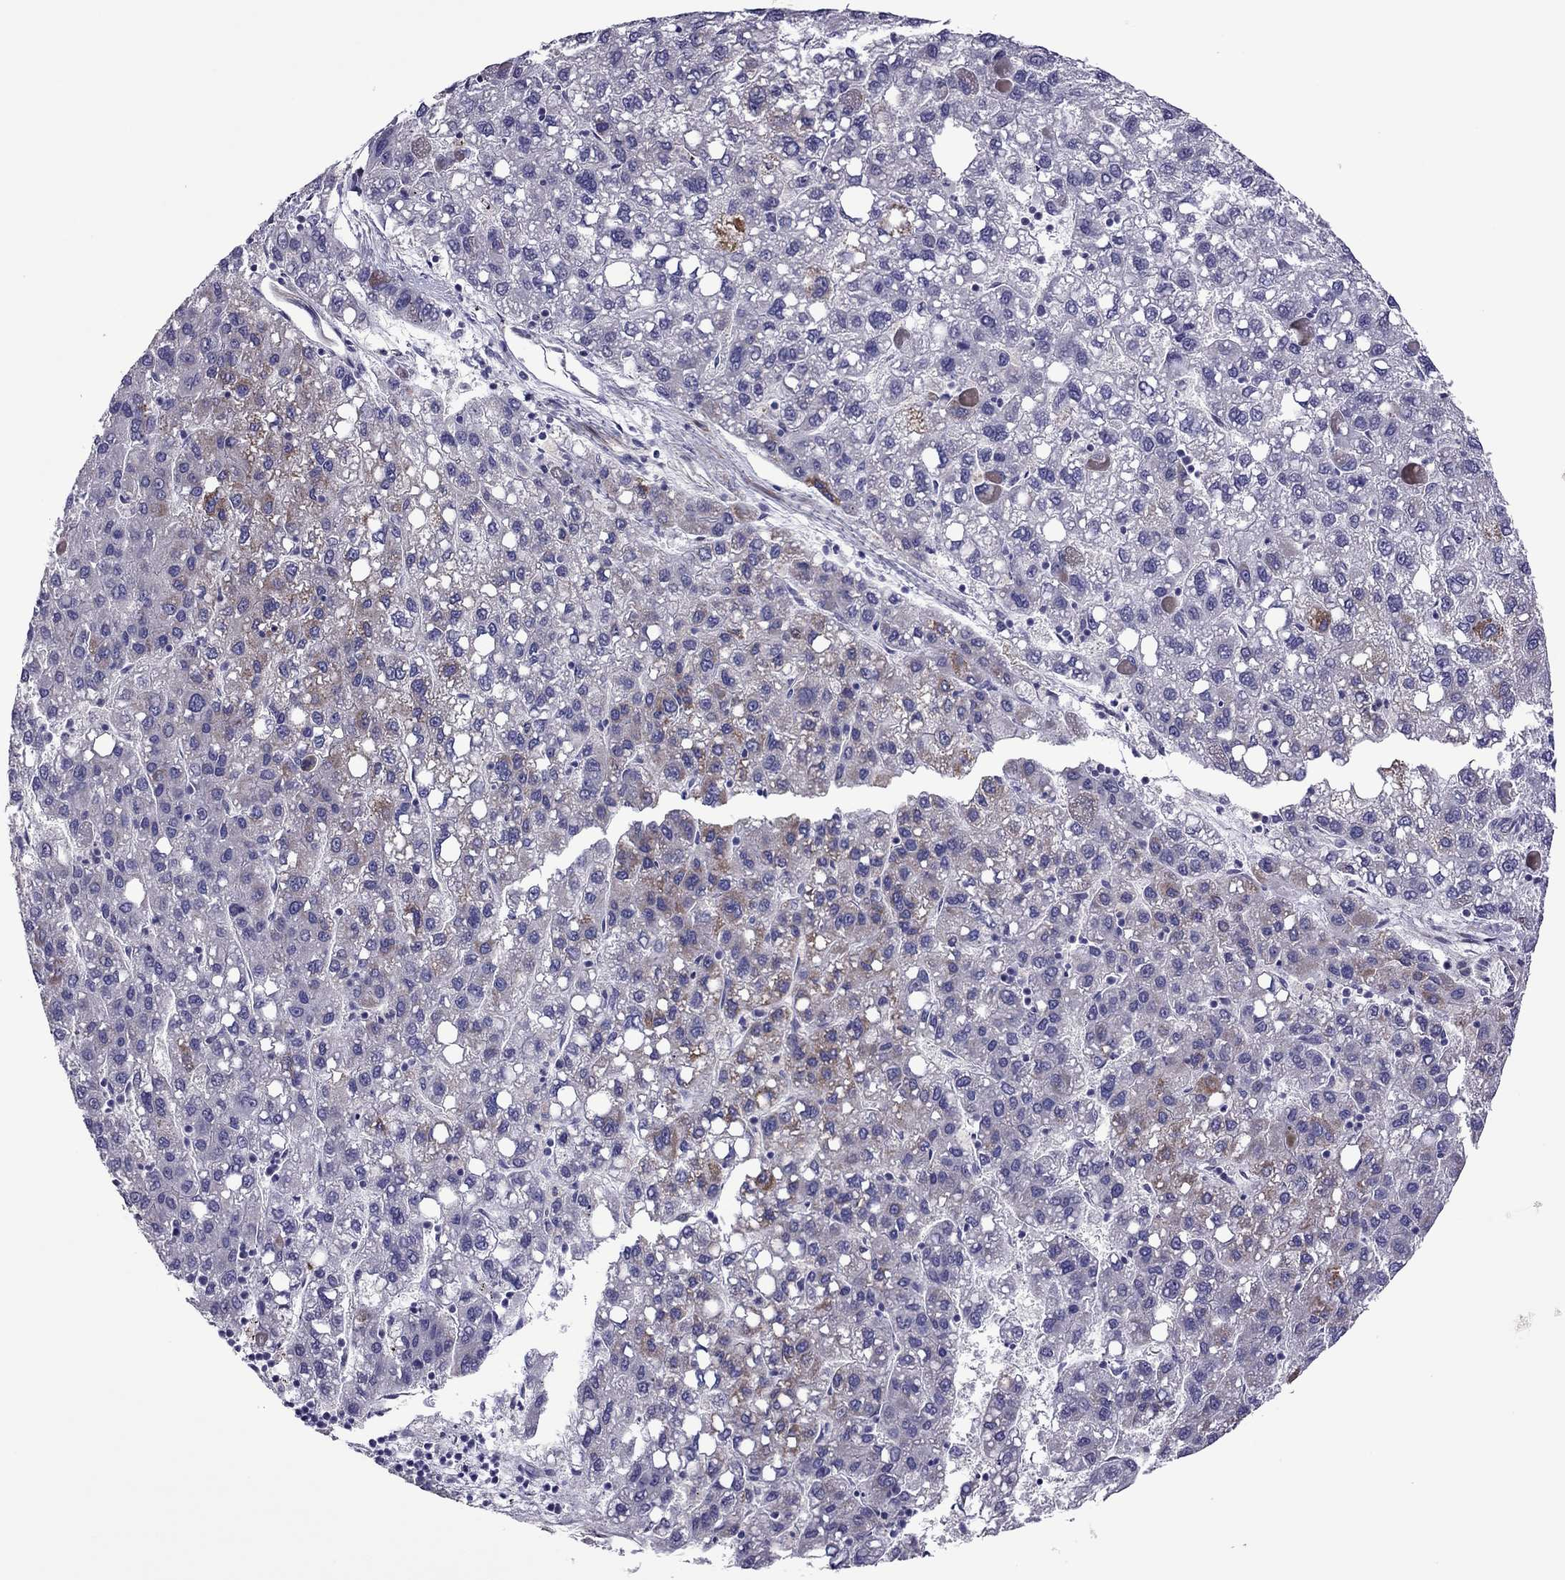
{"staining": {"intensity": "moderate", "quantity": "<25%", "location": "cytoplasmic/membranous"}, "tissue": "liver cancer", "cell_type": "Tumor cells", "image_type": "cancer", "snomed": [{"axis": "morphology", "description": "Carcinoma, Hepatocellular, NOS"}, {"axis": "topography", "description": "Liver"}], "caption": "A brown stain shows moderate cytoplasmic/membranous staining of a protein in human liver cancer tumor cells. The staining was performed using DAB (3,3'-diaminobenzidine), with brown indicating positive protein expression. Nuclei are stained blue with hematoxylin.", "gene": "SLC16A8", "patient": {"sex": "female", "age": 82}}